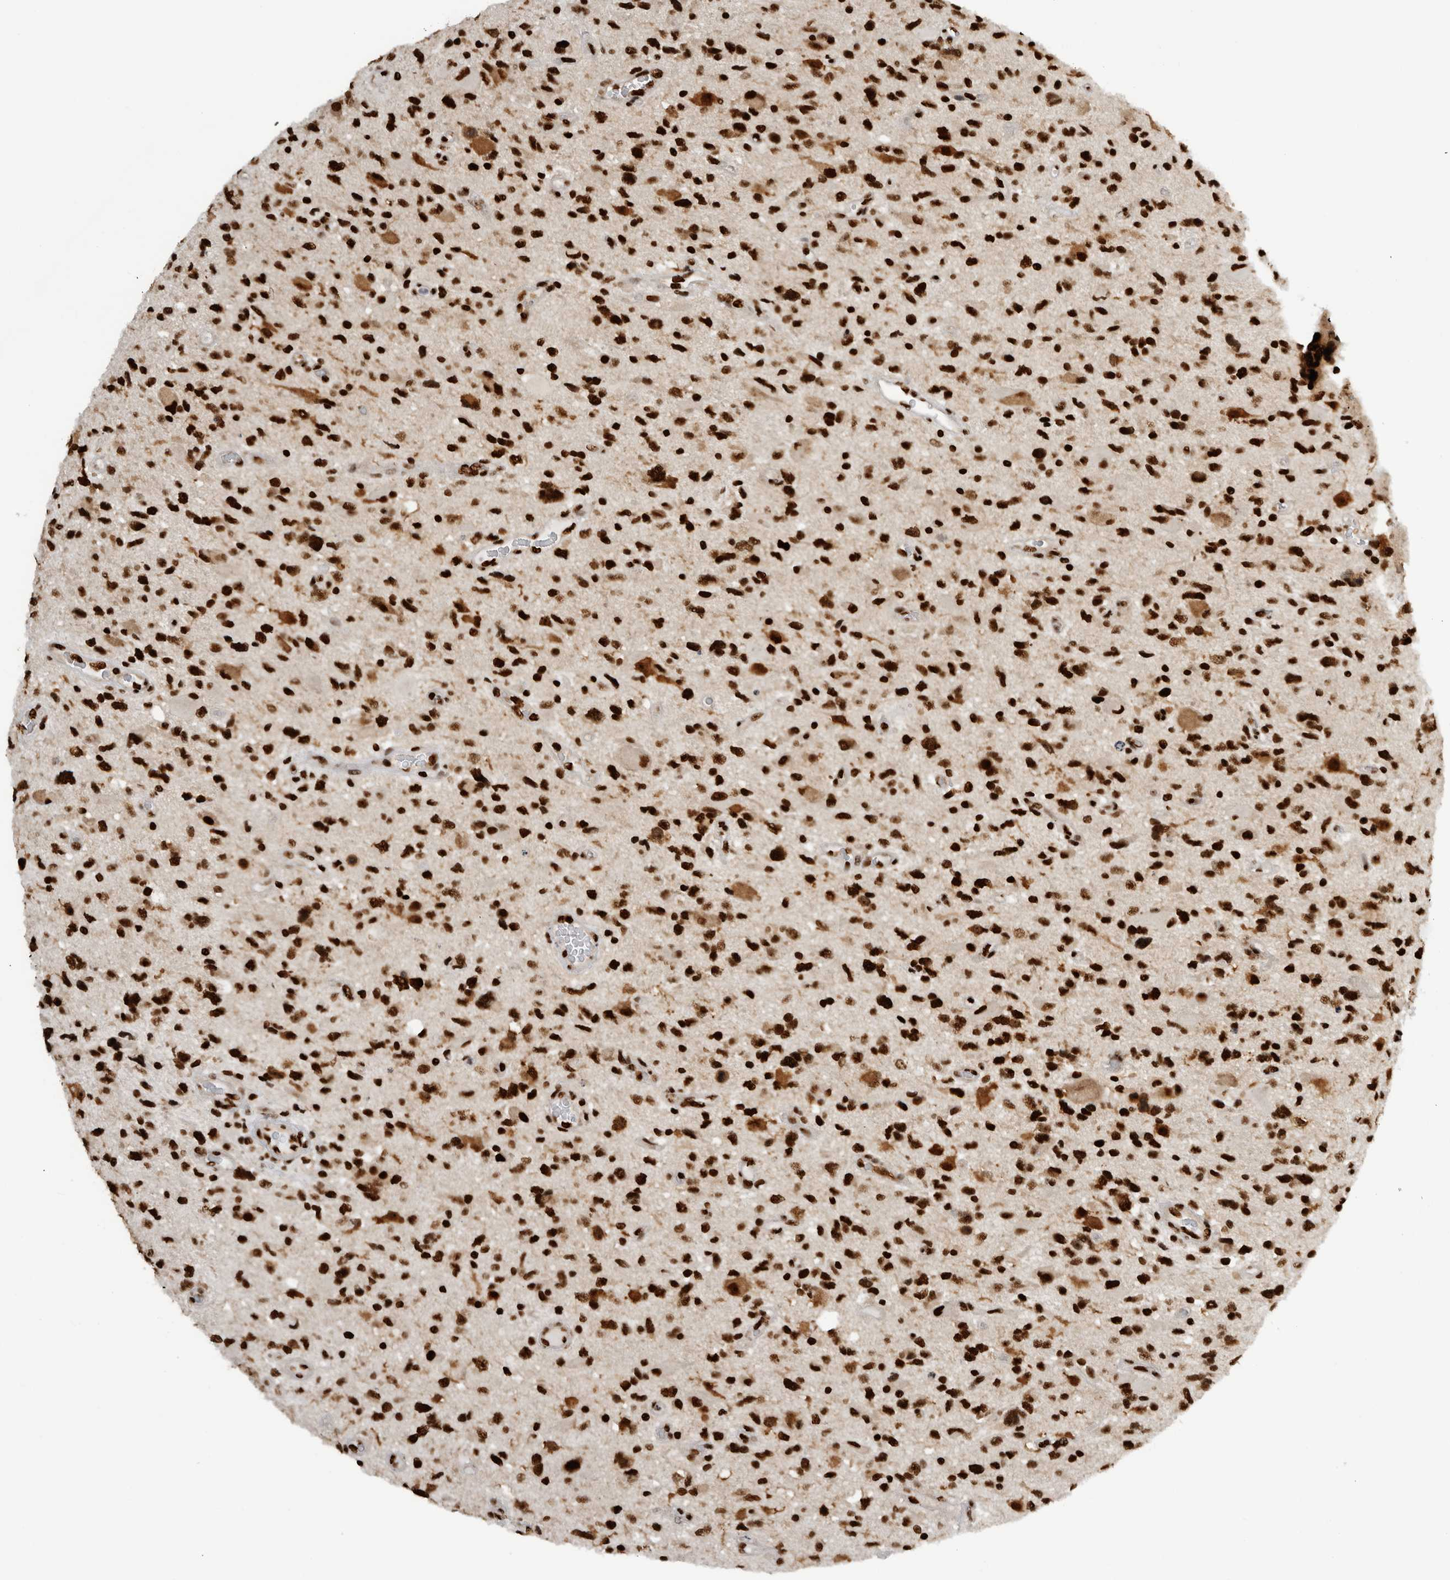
{"staining": {"intensity": "strong", "quantity": ">75%", "location": "nuclear"}, "tissue": "glioma", "cell_type": "Tumor cells", "image_type": "cancer", "snomed": [{"axis": "morphology", "description": "Glioma, malignant, High grade"}, {"axis": "topography", "description": "Brain"}], "caption": "DAB immunohistochemical staining of human malignant glioma (high-grade) displays strong nuclear protein staining in approximately >75% of tumor cells. Ihc stains the protein in brown and the nuclei are stained blue.", "gene": "ZSCAN2", "patient": {"sex": "male", "age": 33}}